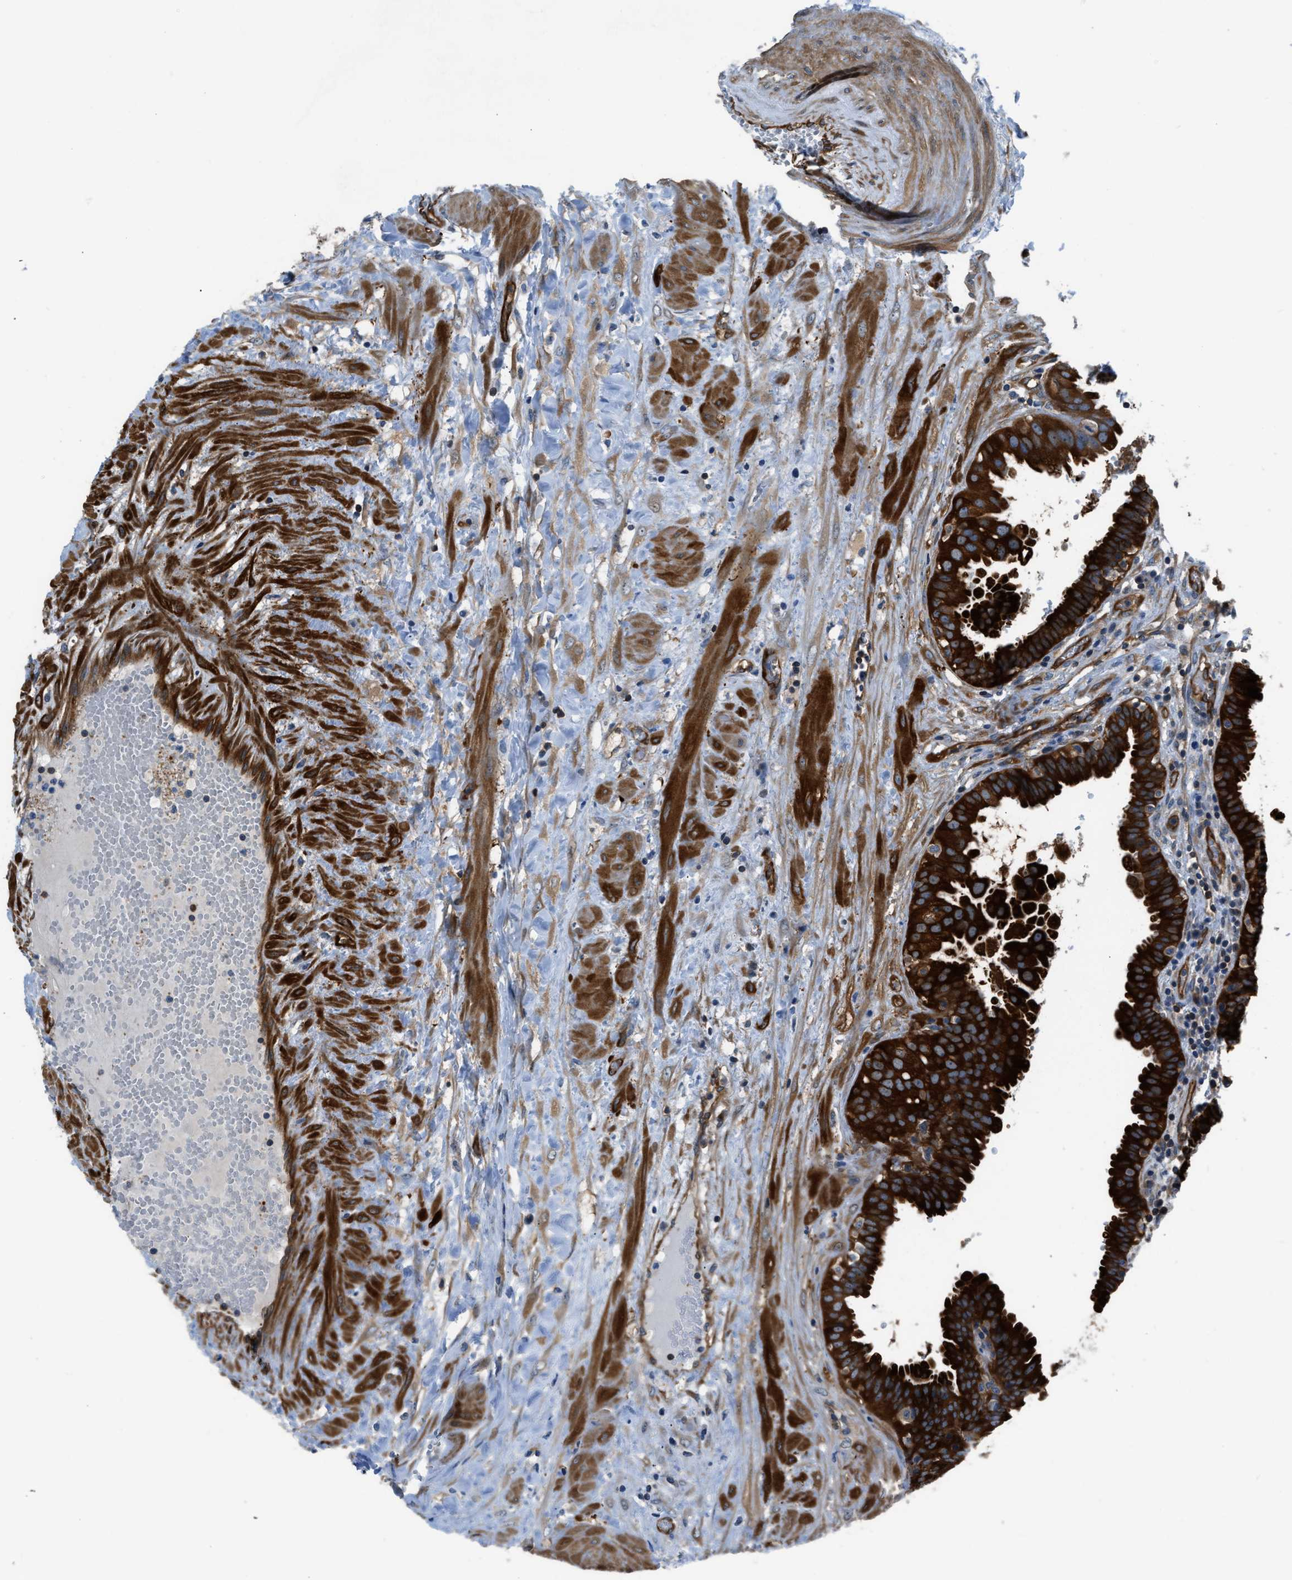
{"staining": {"intensity": "strong", "quantity": ">75%", "location": "cytoplasmic/membranous"}, "tissue": "fallopian tube", "cell_type": "Glandular cells", "image_type": "normal", "snomed": [{"axis": "morphology", "description": "Normal tissue, NOS"}, {"axis": "topography", "description": "Fallopian tube"}, {"axis": "topography", "description": "Placenta"}], "caption": "Immunohistochemistry staining of normal fallopian tube, which exhibits high levels of strong cytoplasmic/membranous staining in about >75% of glandular cells indicating strong cytoplasmic/membranous protein staining. The staining was performed using DAB (brown) for protein detection and nuclei were counterstained in hematoxylin (blue).", "gene": "PFKP", "patient": {"sex": "female", "age": 32}}